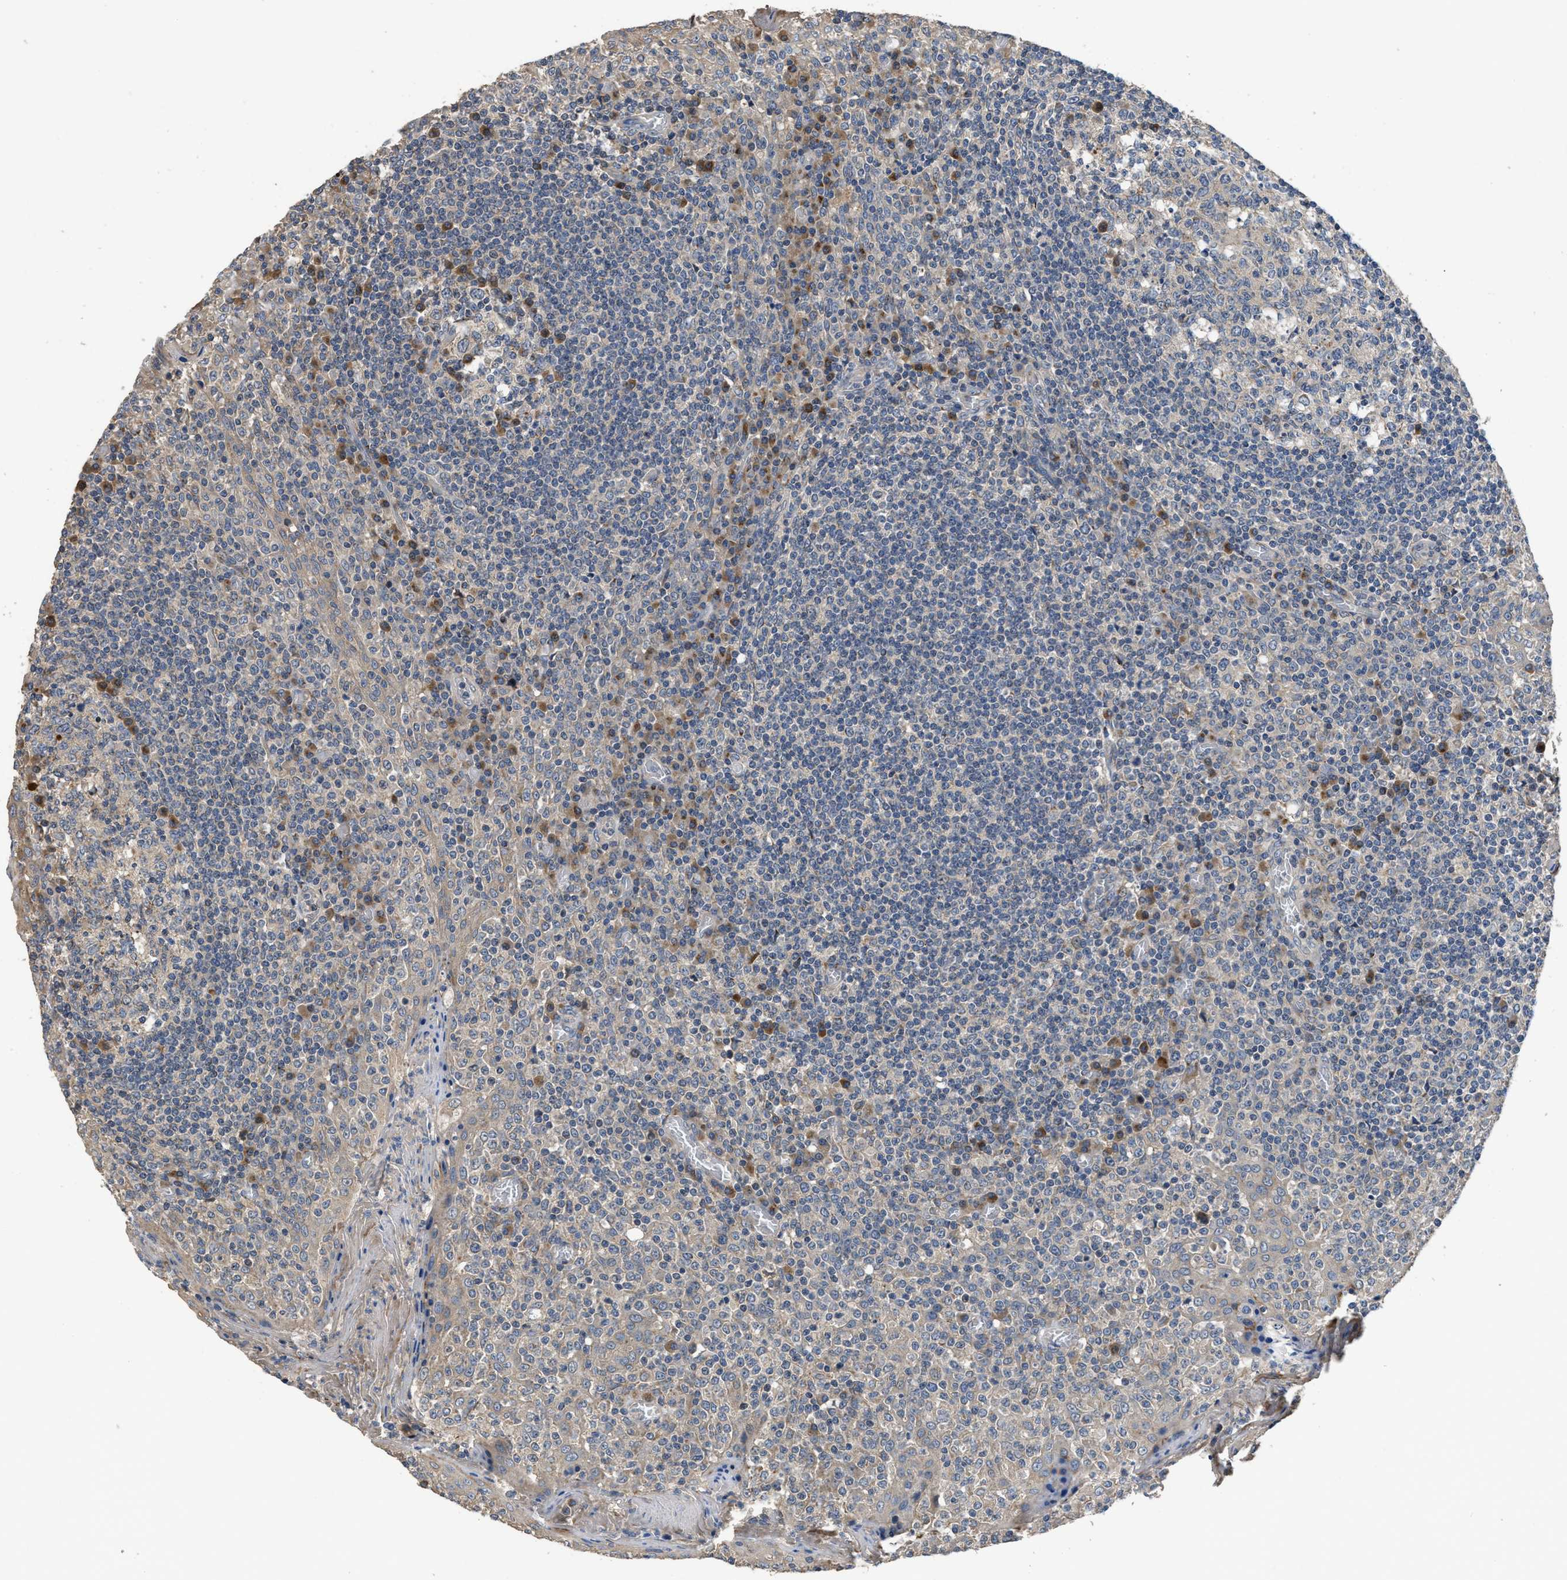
{"staining": {"intensity": "negative", "quantity": "none", "location": "none"}, "tissue": "tonsil", "cell_type": "Germinal center cells", "image_type": "normal", "snomed": [{"axis": "morphology", "description": "Normal tissue, NOS"}, {"axis": "topography", "description": "Tonsil"}], "caption": "This photomicrograph is of unremarkable tonsil stained with IHC to label a protein in brown with the nuclei are counter-stained blue. There is no positivity in germinal center cells.", "gene": "SIK2", "patient": {"sex": "female", "age": 19}}